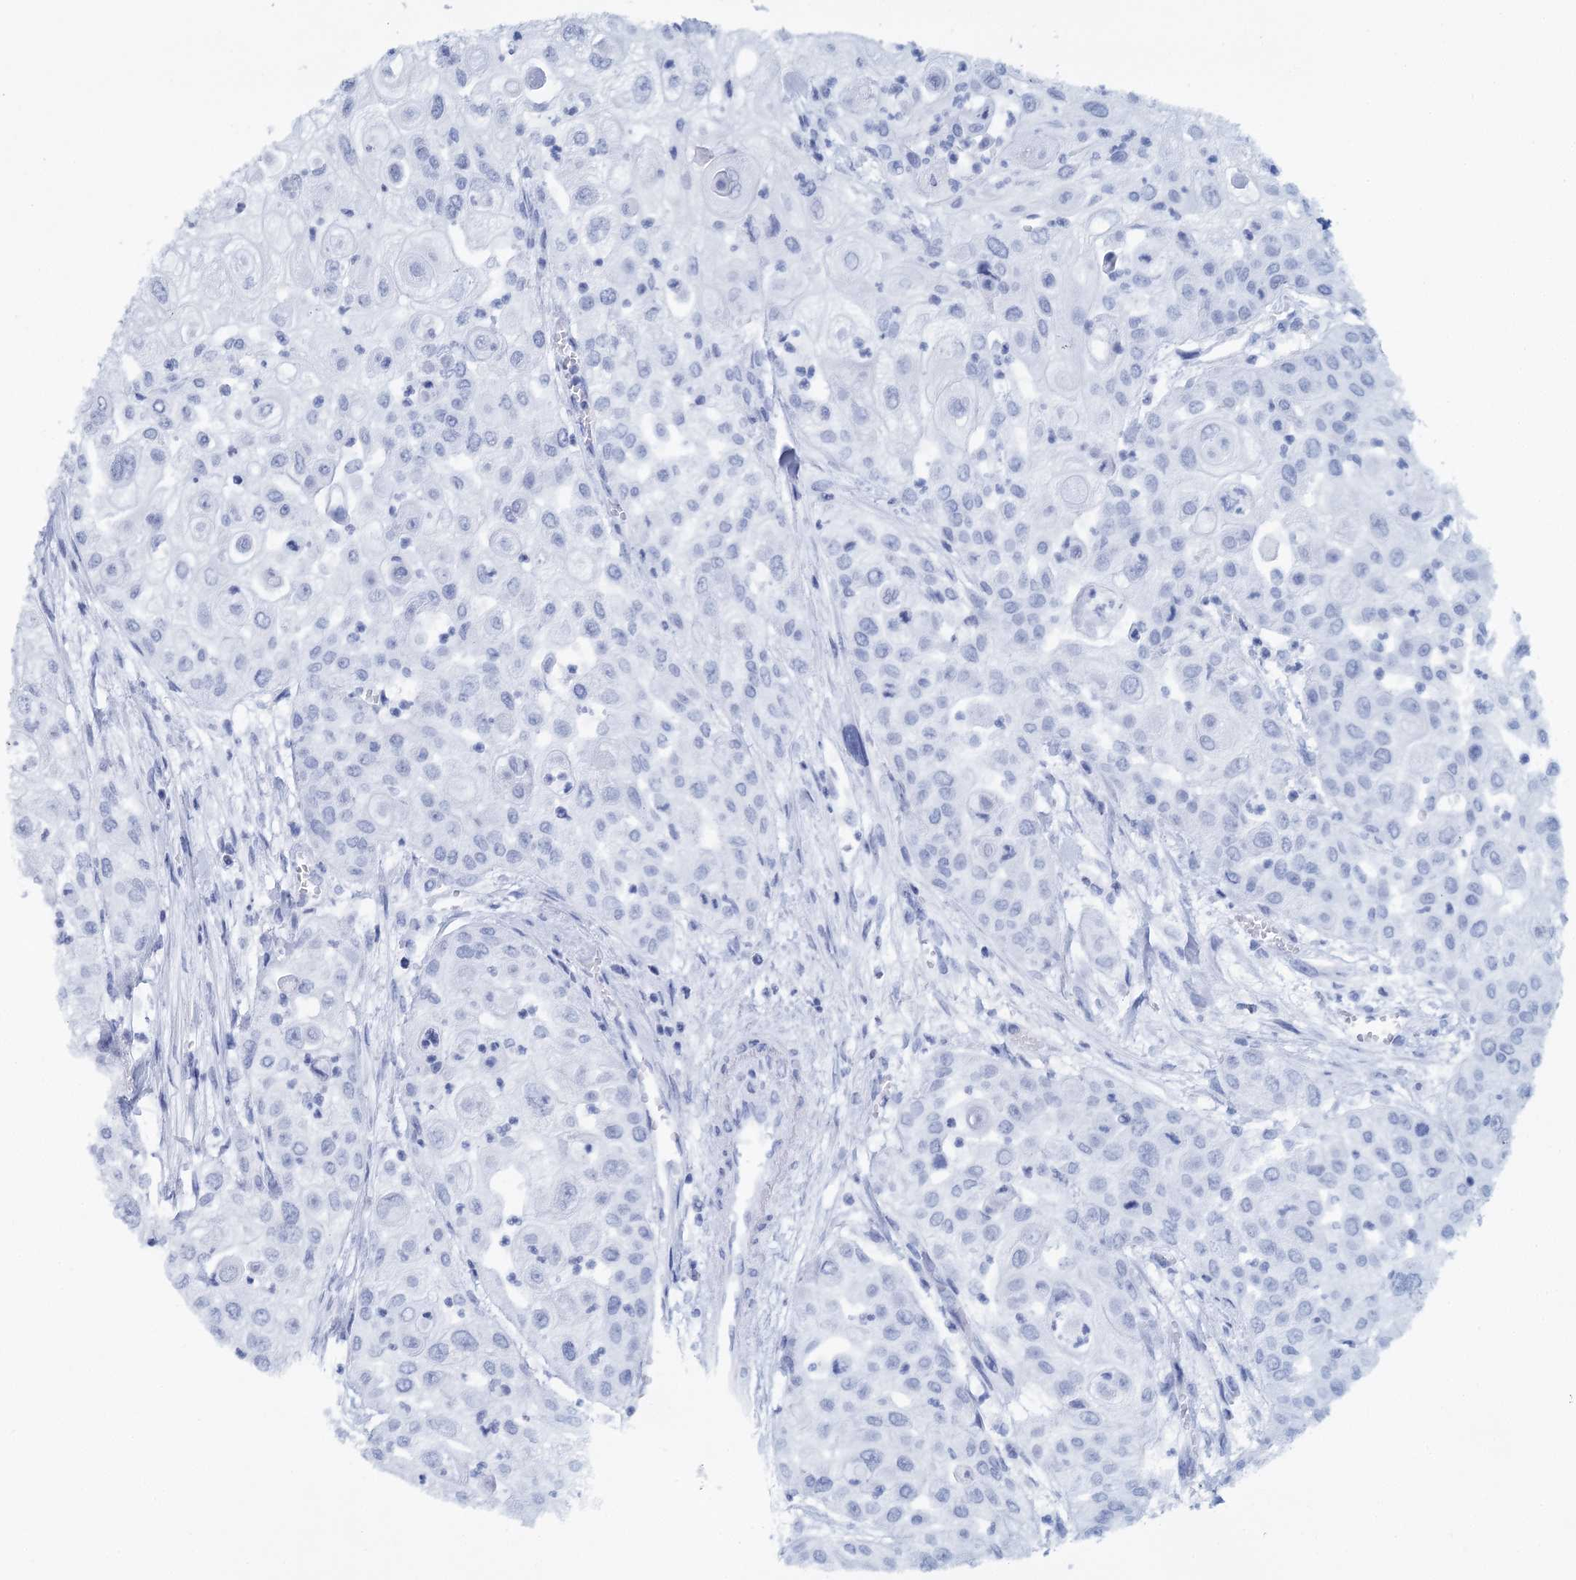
{"staining": {"intensity": "negative", "quantity": "none", "location": "none"}, "tissue": "urothelial cancer", "cell_type": "Tumor cells", "image_type": "cancer", "snomed": [{"axis": "morphology", "description": "Urothelial carcinoma, High grade"}, {"axis": "topography", "description": "Urinary bladder"}], "caption": "Urothelial cancer stained for a protein using IHC demonstrates no expression tumor cells.", "gene": "ANKRD16", "patient": {"sex": "female", "age": 79}}